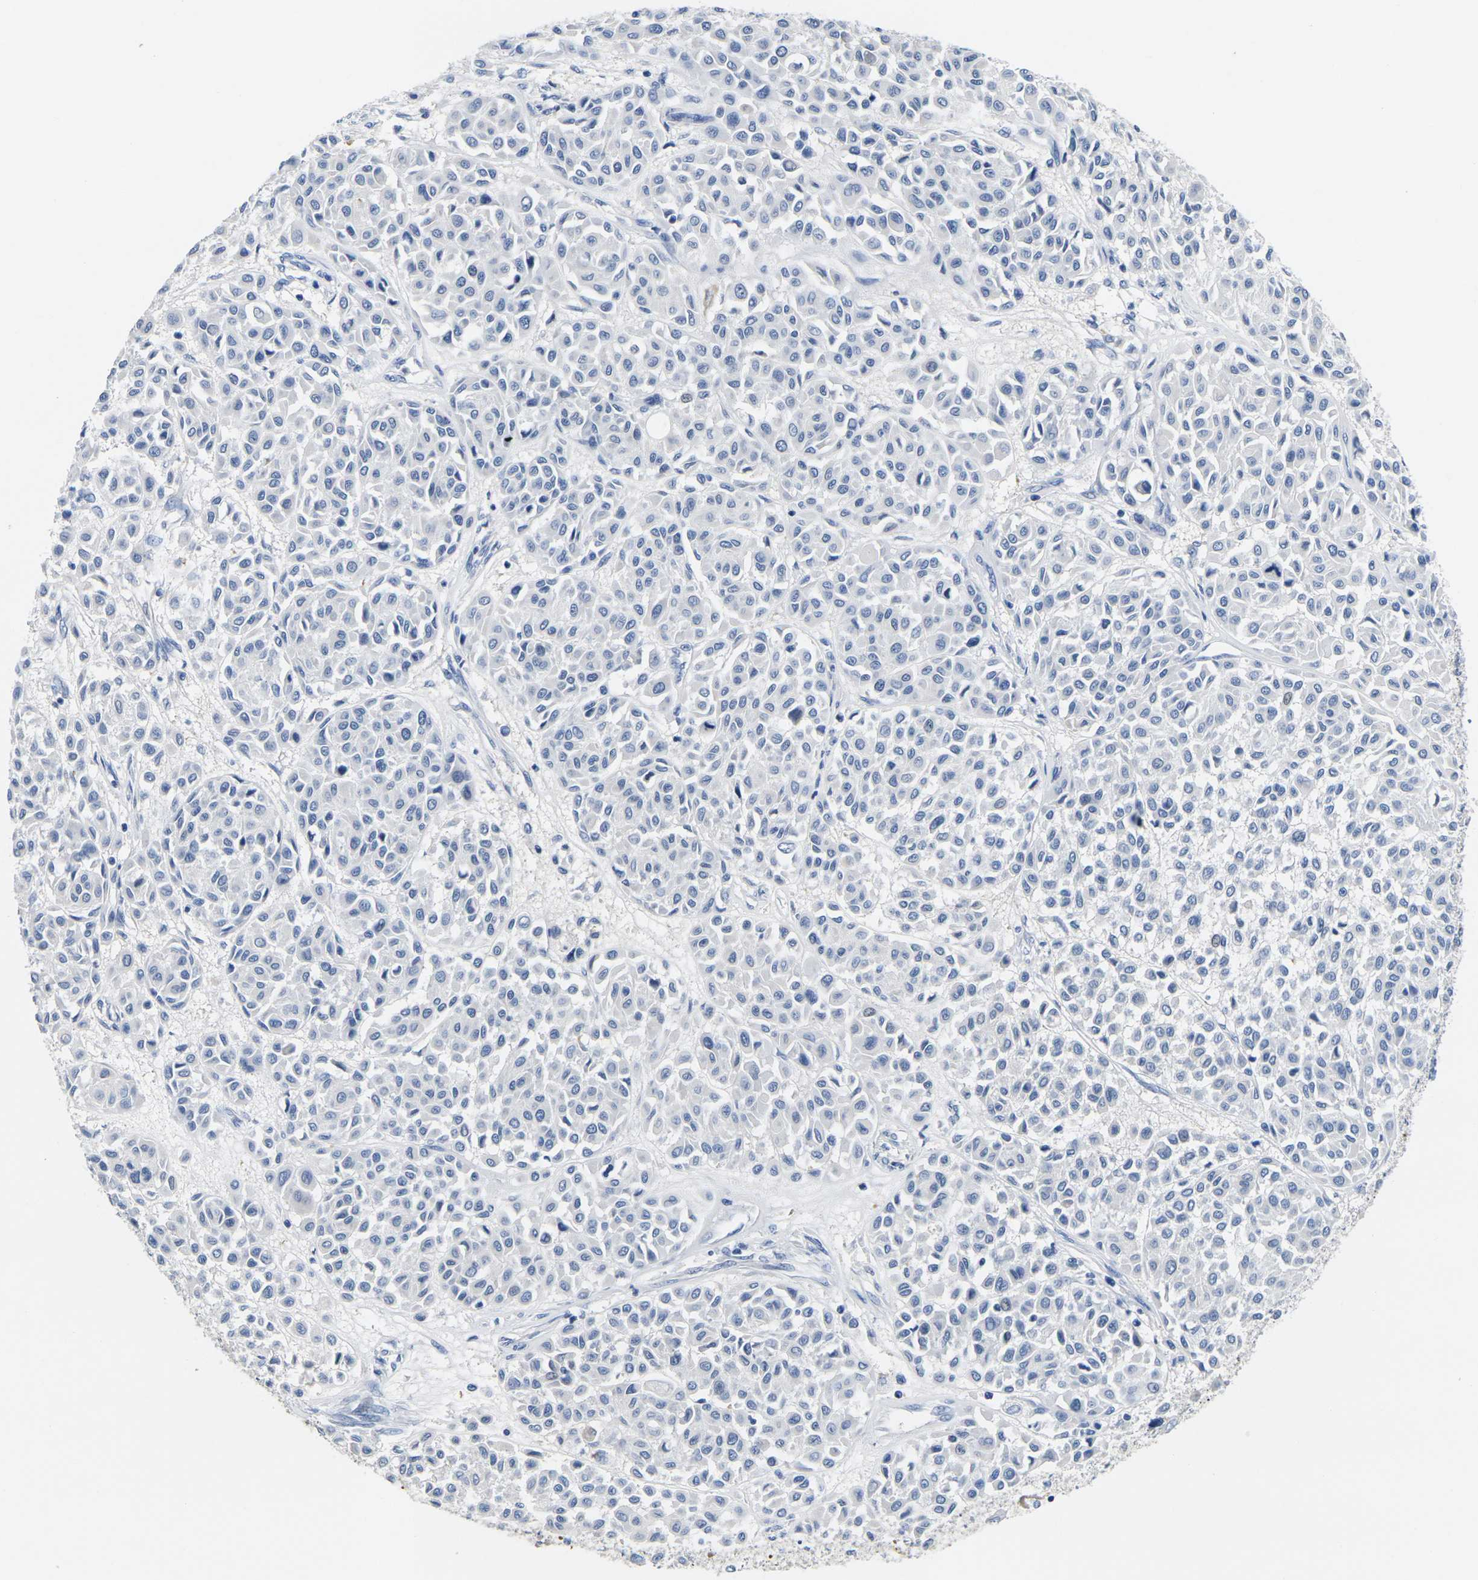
{"staining": {"intensity": "negative", "quantity": "none", "location": "none"}, "tissue": "melanoma", "cell_type": "Tumor cells", "image_type": "cancer", "snomed": [{"axis": "morphology", "description": "Malignant melanoma, Metastatic site"}, {"axis": "topography", "description": "Soft tissue"}], "caption": "Human melanoma stained for a protein using immunohistochemistry displays no expression in tumor cells.", "gene": "NOCT", "patient": {"sex": "male", "age": 41}}